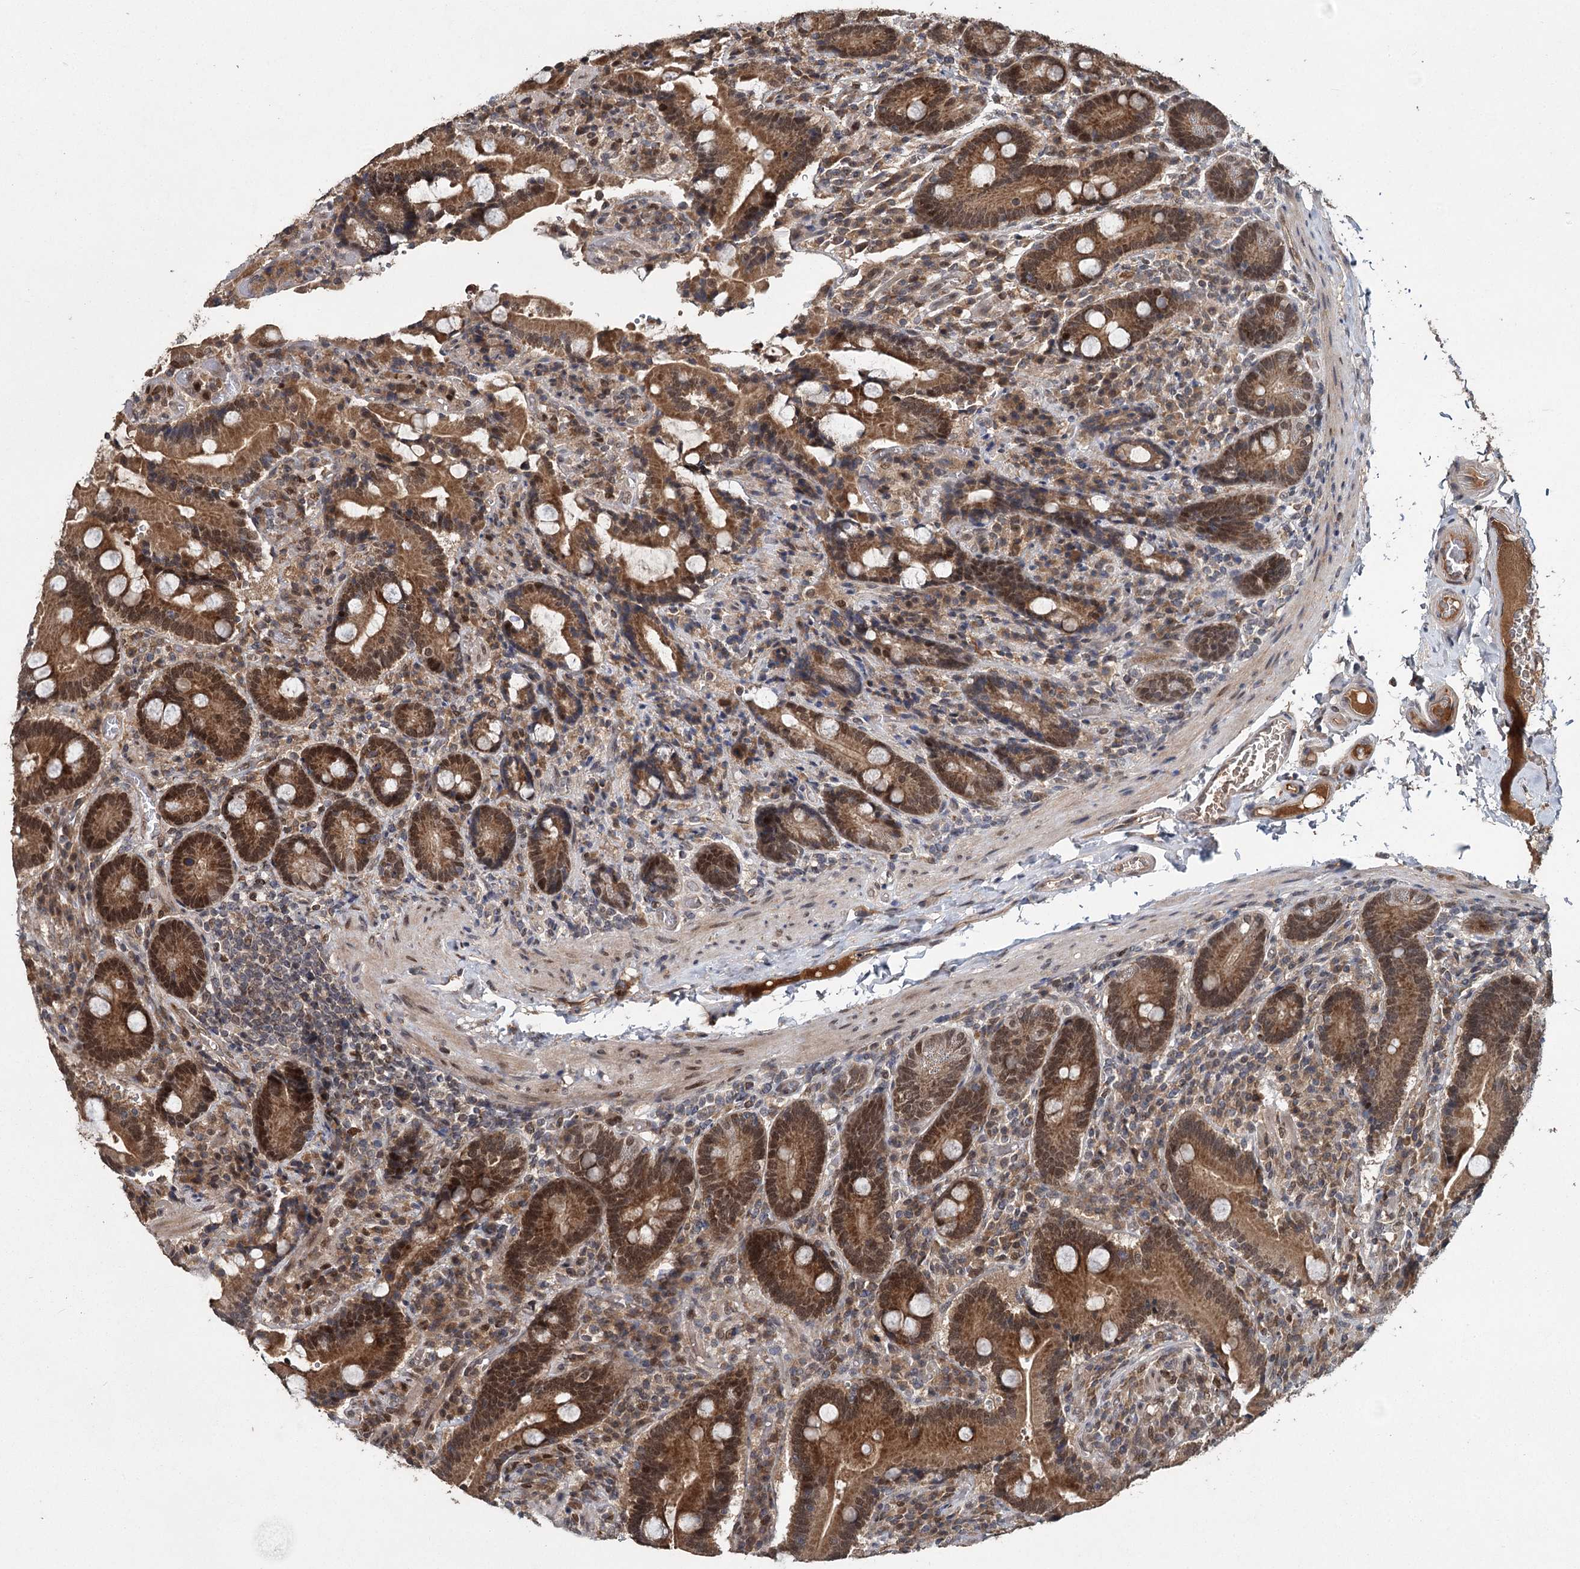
{"staining": {"intensity": "strong", "quantity": ">75%", "location": "cytoplasmic/membranous,nuclear"}, "tissue": "duodenum", "cell_type": "Glandular cells", "image_type": "normal", "snomed": [{"axis": "morphology", "description": "Normal tissue, NOS"}, {"axis": "topography", "description": "Duodenum"}], "caption": "Immunohistochemistry histopathology image of unremarkable human duodenum stained for a protein (brown), which demonstrates high levels of strong cytoplasmic/membranous,nuclear expression in about >75% of glandular cells.", "gene": "MYG1", "patient": {"sex": "female", "age": 62}}